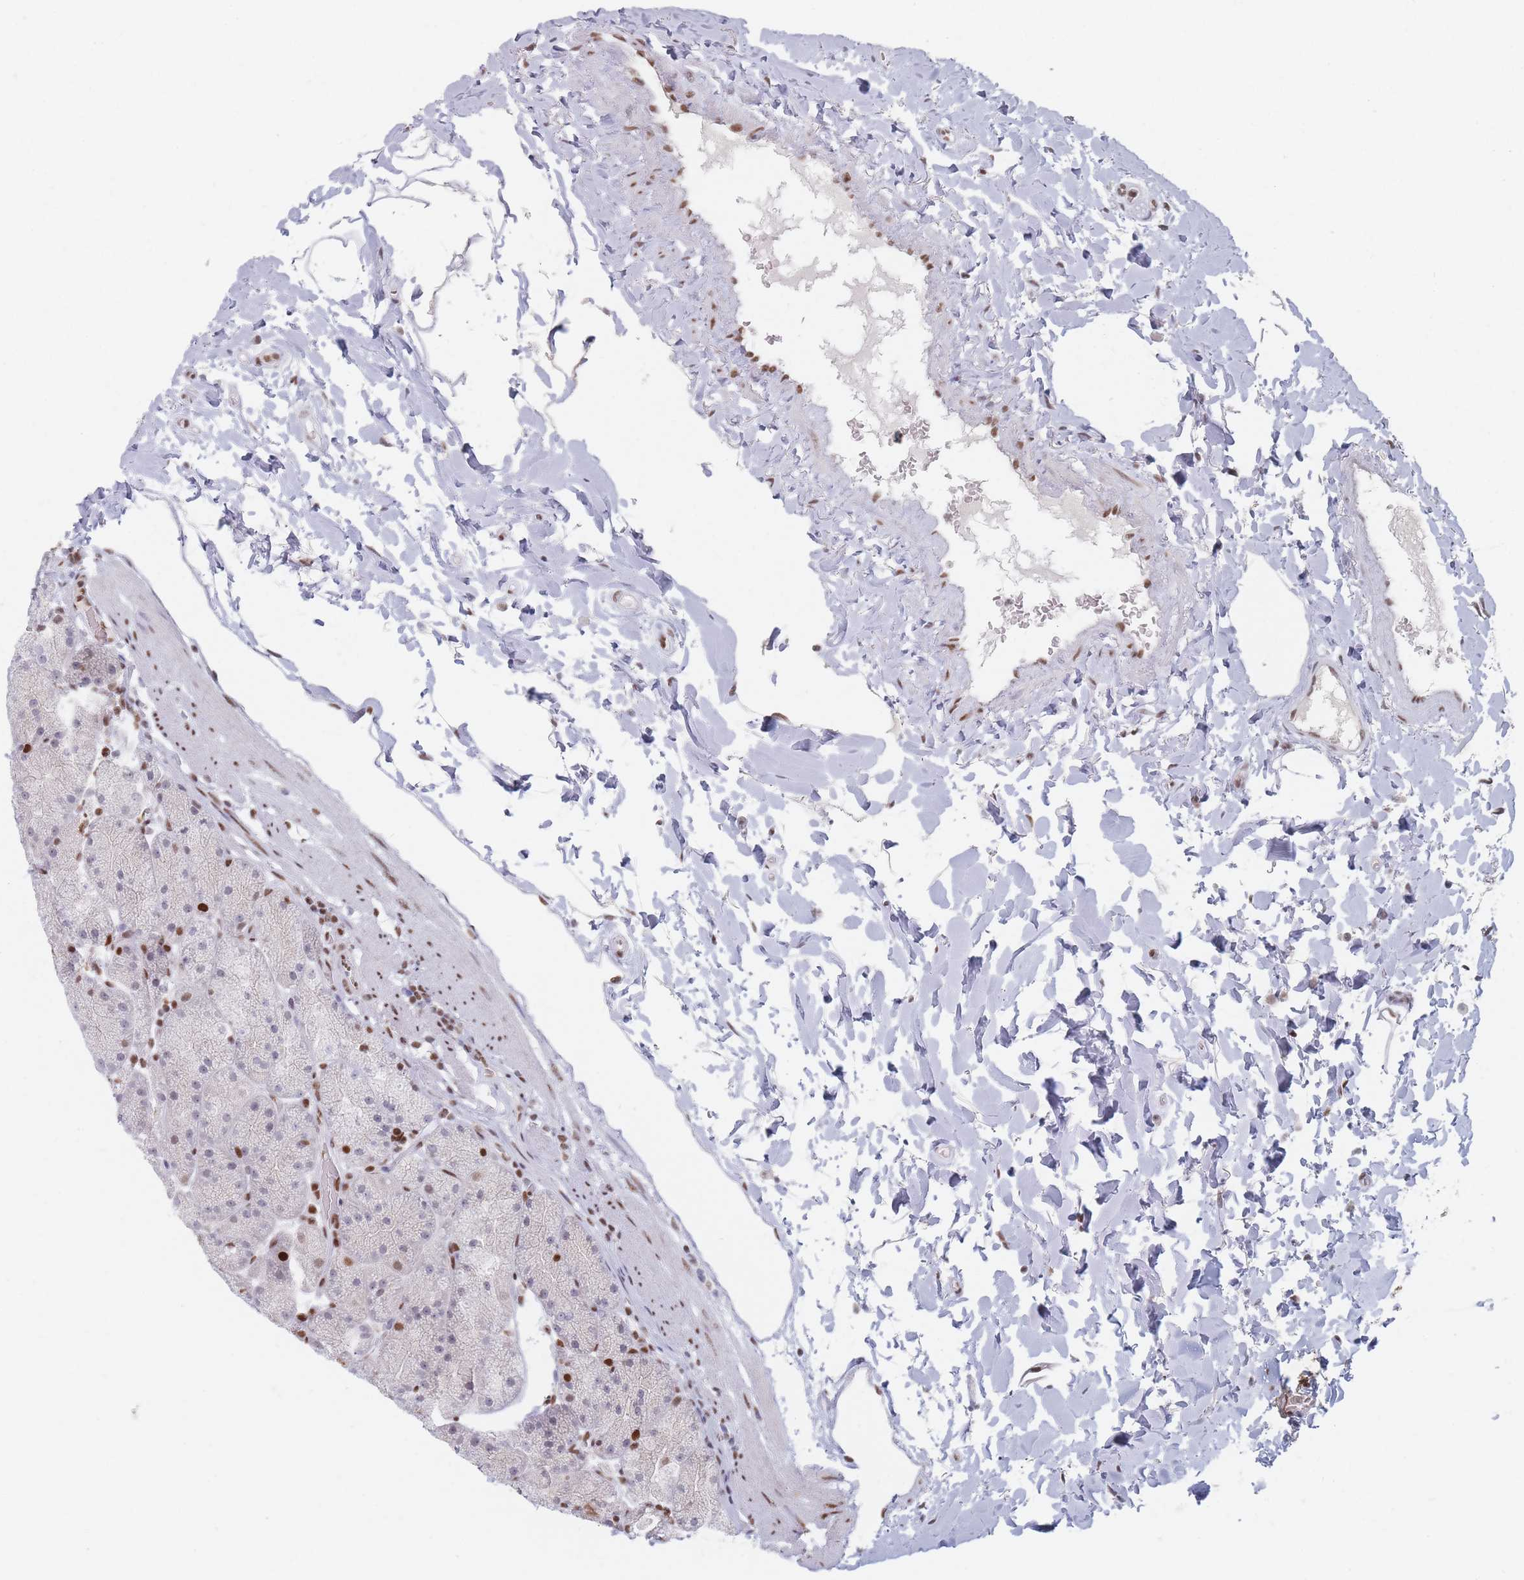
{"staining": {"intensity": "strong", "quantity": "25%-75%", "location": "nuclear"}, "tissue": "stomach", "cell_type": "Glandular cells", "image_type": "normal", "snomed": [{"axis": "morphology", "description": "Normal tissue, NOS"}, {"axis": "topography", "description": "Stomach, upper"}, {"axis": "topography", "description": "Stomach, lower"}], "caption": "Immunohistochemical staining of benign human stomach demonstrates high levels of strong nuclear expression in about 25%-75% of glandular cells. The protein of interest is stained brown, and the nuclei are stained in blue (DAB IHC with brightfield microscopy, high magnification).", "gene": "SAFB2", "patient": {"sex": "male", "age": 67}}